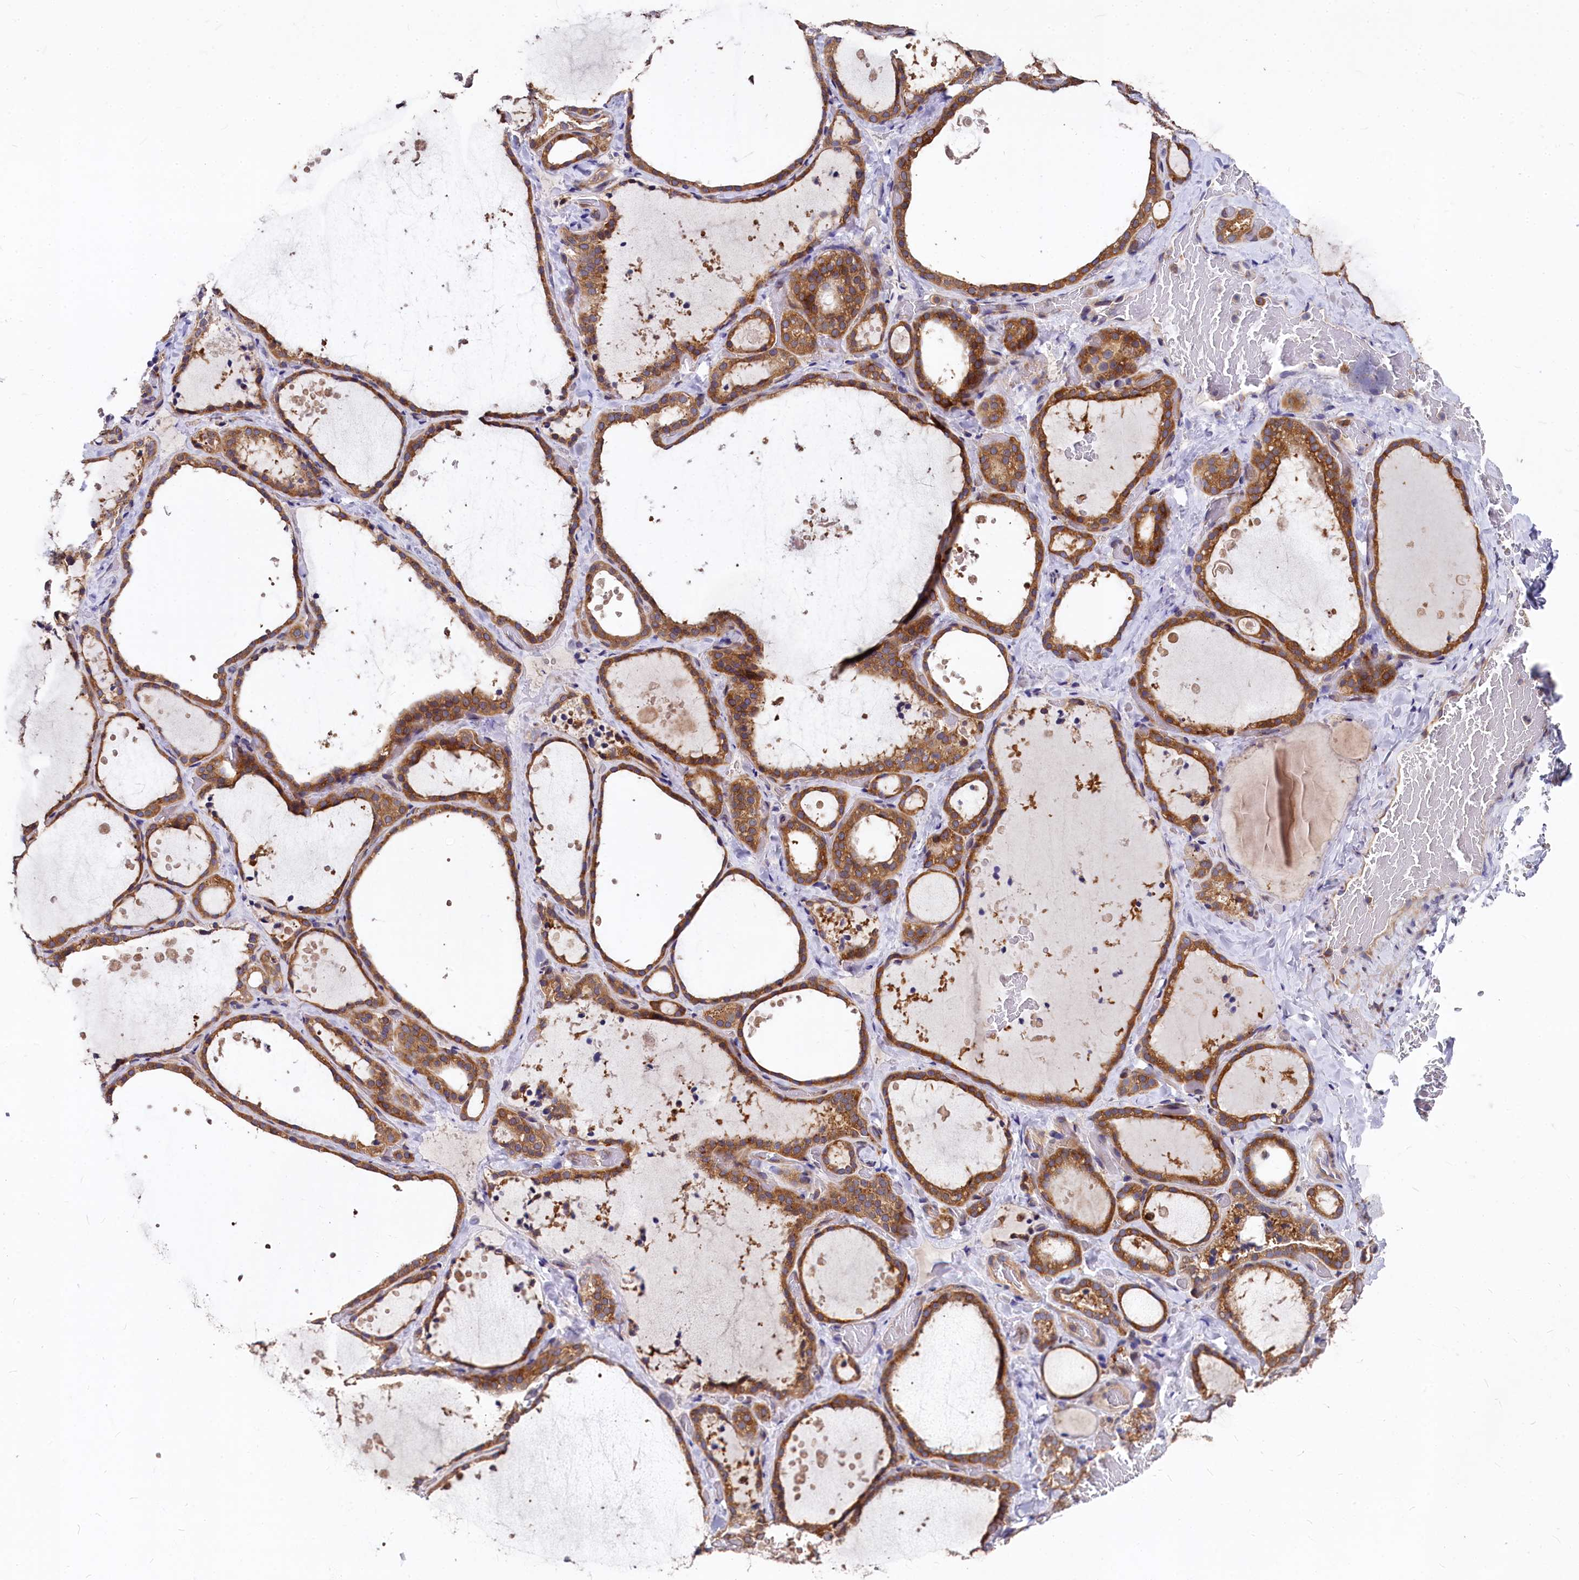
{"staining": {"intensity": "moderate", "quantity": ">75%", "location": "cytoplasmic/membranous"}, "tissue": "thyroid gland", "cell_type": "Glandular cells", "image_type": "normal", "snomed": [{"axis": "morphology", "description": "Normal tissue, NOS"}, {"axis": "topography", "description": "Thyroid gland"}], "caption": "Immunohistochemical staining of benign thyroid gland demonstrates >75% levels of moderate cytoplasmic/membranous protein staining in about >75% of glandular cells.", "gene": "EIF2B2", "patient": {"sex": "female", "age": 44}}